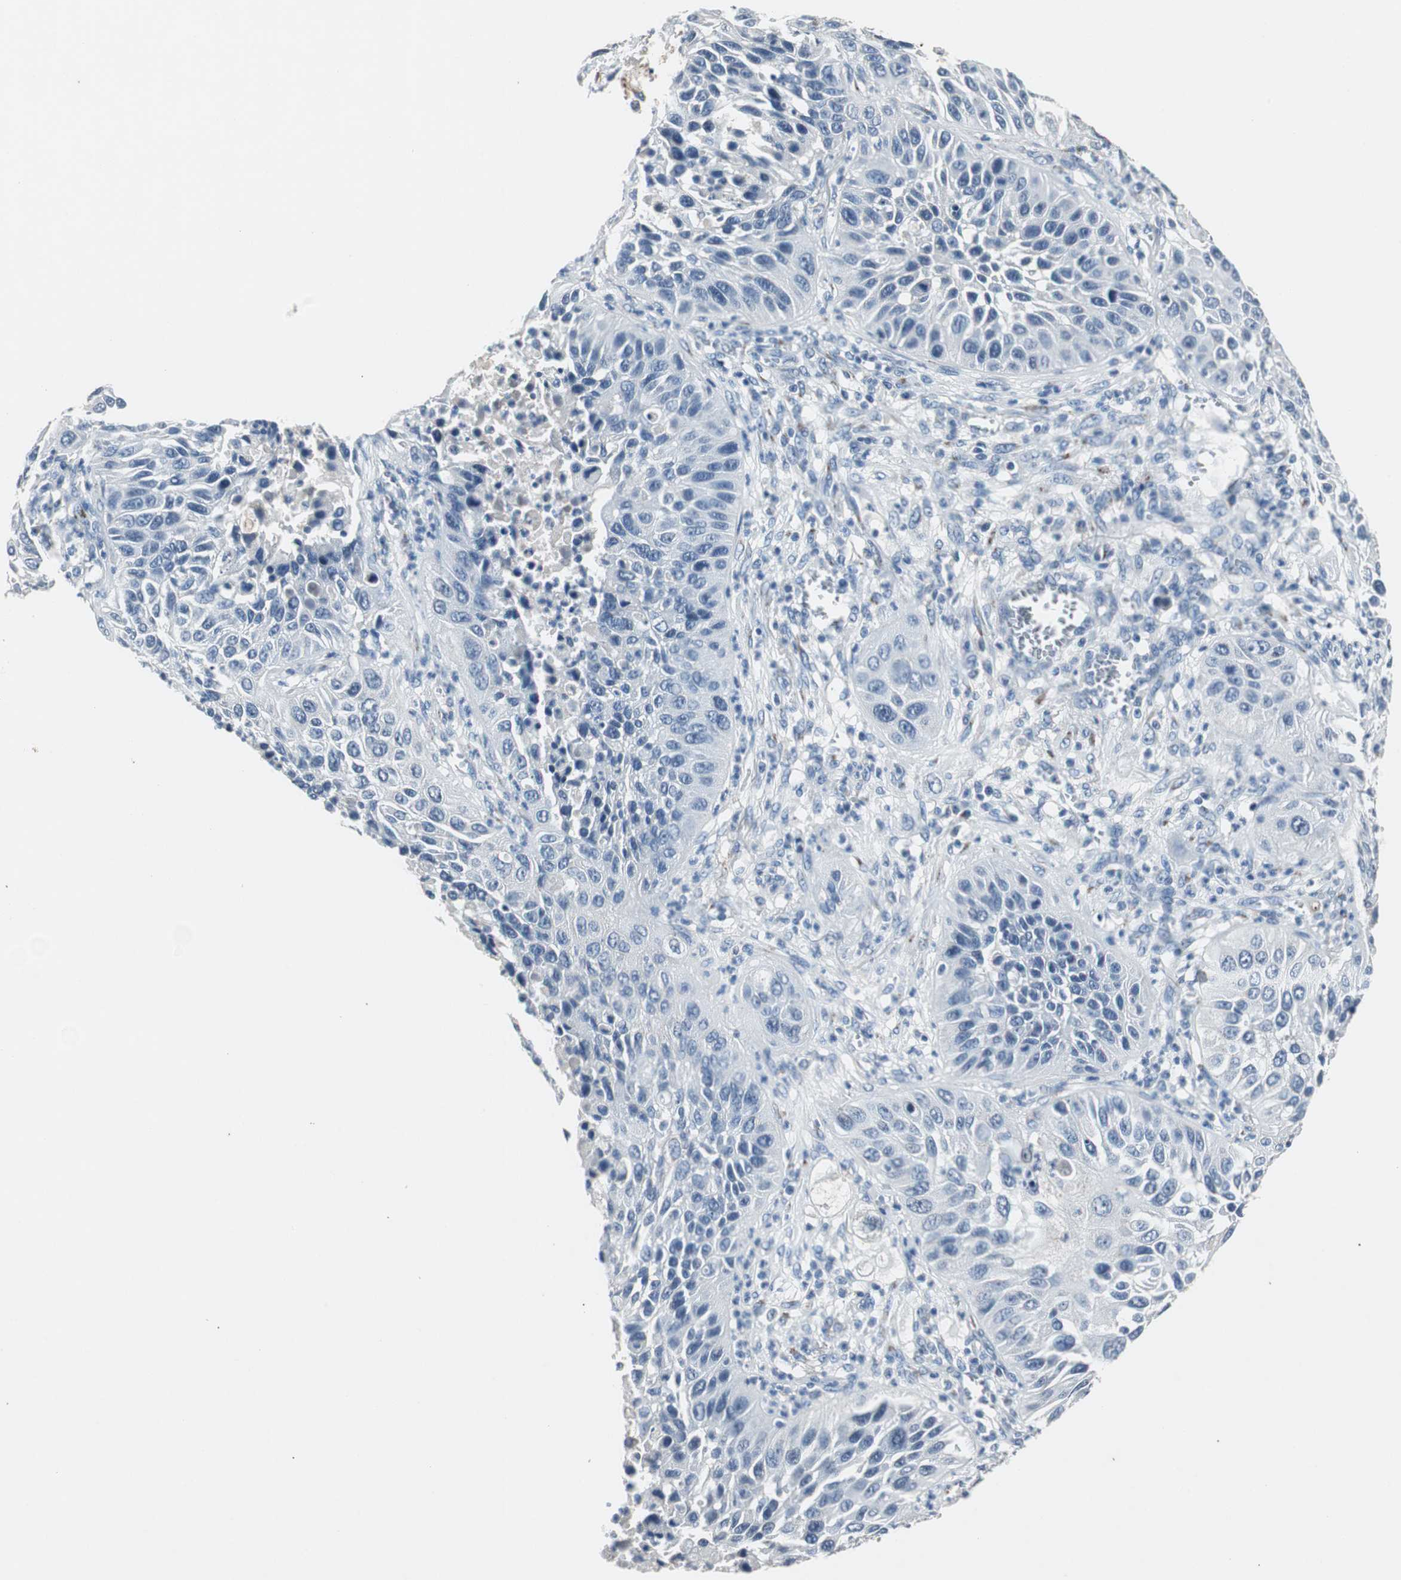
{"staining": {"intensity": "negative", "quantity": "none", "location": "none"}, "tissue": "lung cancer", "cell_type": "Tumor cells", "image_type": "cancer", "snomed": [{"axis": "morphology", "description": "Squamous cell carcinoma, NOS"}, {"axis": "topography", "description": "Lung"}], "caption": "The image demonstrates no staining of tumor cells in lung squamous cell carcinoma.", "gene": "PCYT1B", "patient": {"sex": "female", "age": 76}}